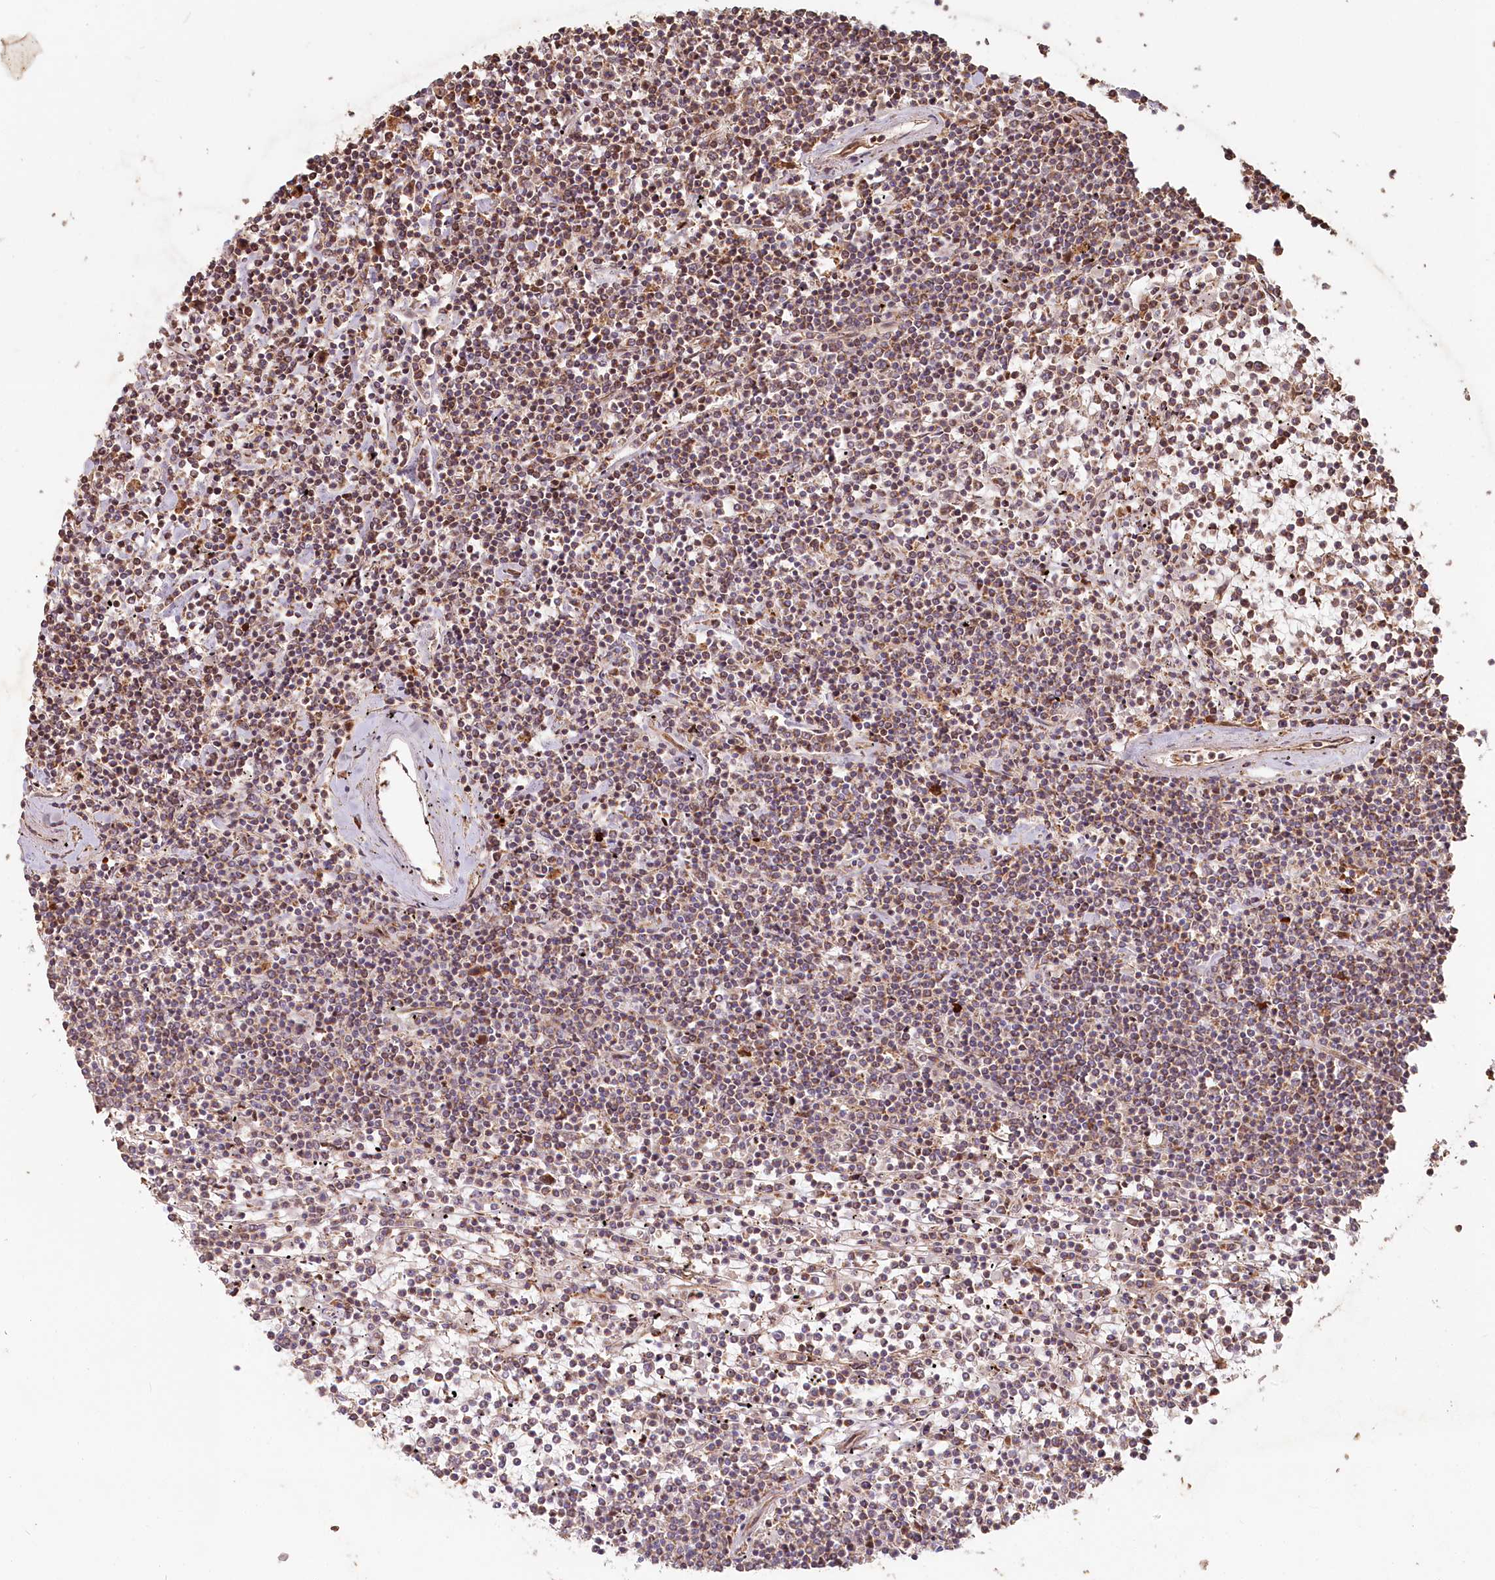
{"staining": {"intensity": "weak", "quantity": "25%-75%", "location": "cytoplasmic/membranous"}, "tissue": "lymphoma", "cell_type": "Tumor cells", "image_type": "cancer", "snomed": [{"axis": "morphology", "description": "Malignant lymphoma, non-Hodgkin's type, Low grade"}, {"axis": "topography", "description": "Spleen"}], "caption": "Lymphoma stained with DAB immunohistochemistry reveals low levels of weak cytoplasmic/membranous staining in approximately 25%-75% of tumor cells. The staining is performed using DAB brown chromogen to label protein expression. The nuclei are counter-stained blue using hematoxylin.", "gene": "HAL", "patient": {"sex": "female", "age": 19}}